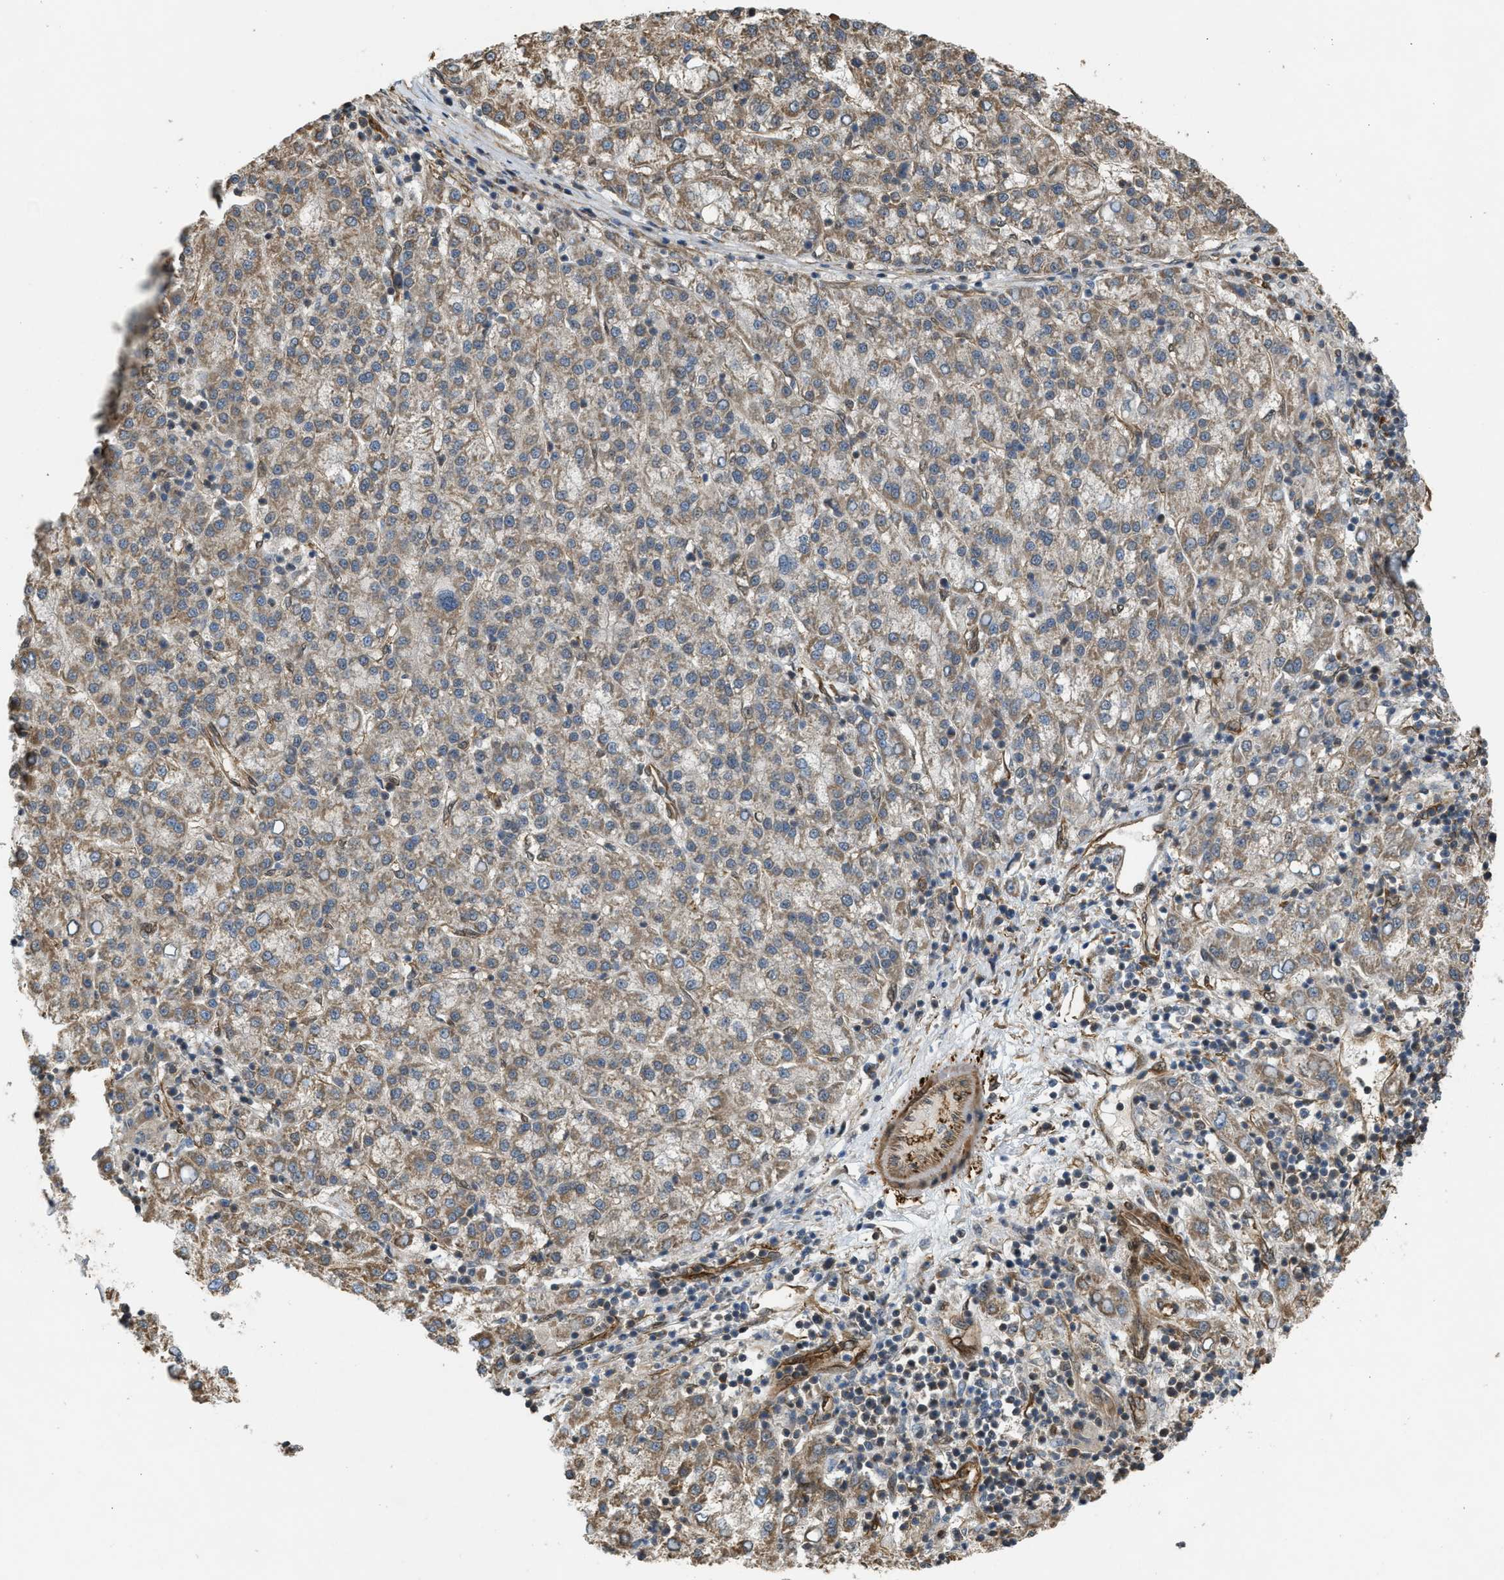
{"staining": {"intensity": "weak", "quantity": ">75%", "location": "cytoplasmic/membranous"}, "tissue": "liver cancer", "cell_type": "Tumor cells", "image_type": "cancer", "snomed": [{"axis": "morphology", "description": "Carcinoma, Hepatocellular, NOS"}, {"axis": "topography", "description": "Liver"}], "caption": "About >75% of tumor cells in liver cancer (hepatocellular carcinoma) demonstrate weak cytoplasmic/membranous protein expression as visualized by brown immunohistochemical staining.", "gene": "BAG3", "patient": {"sex": "female", "age": 58}}